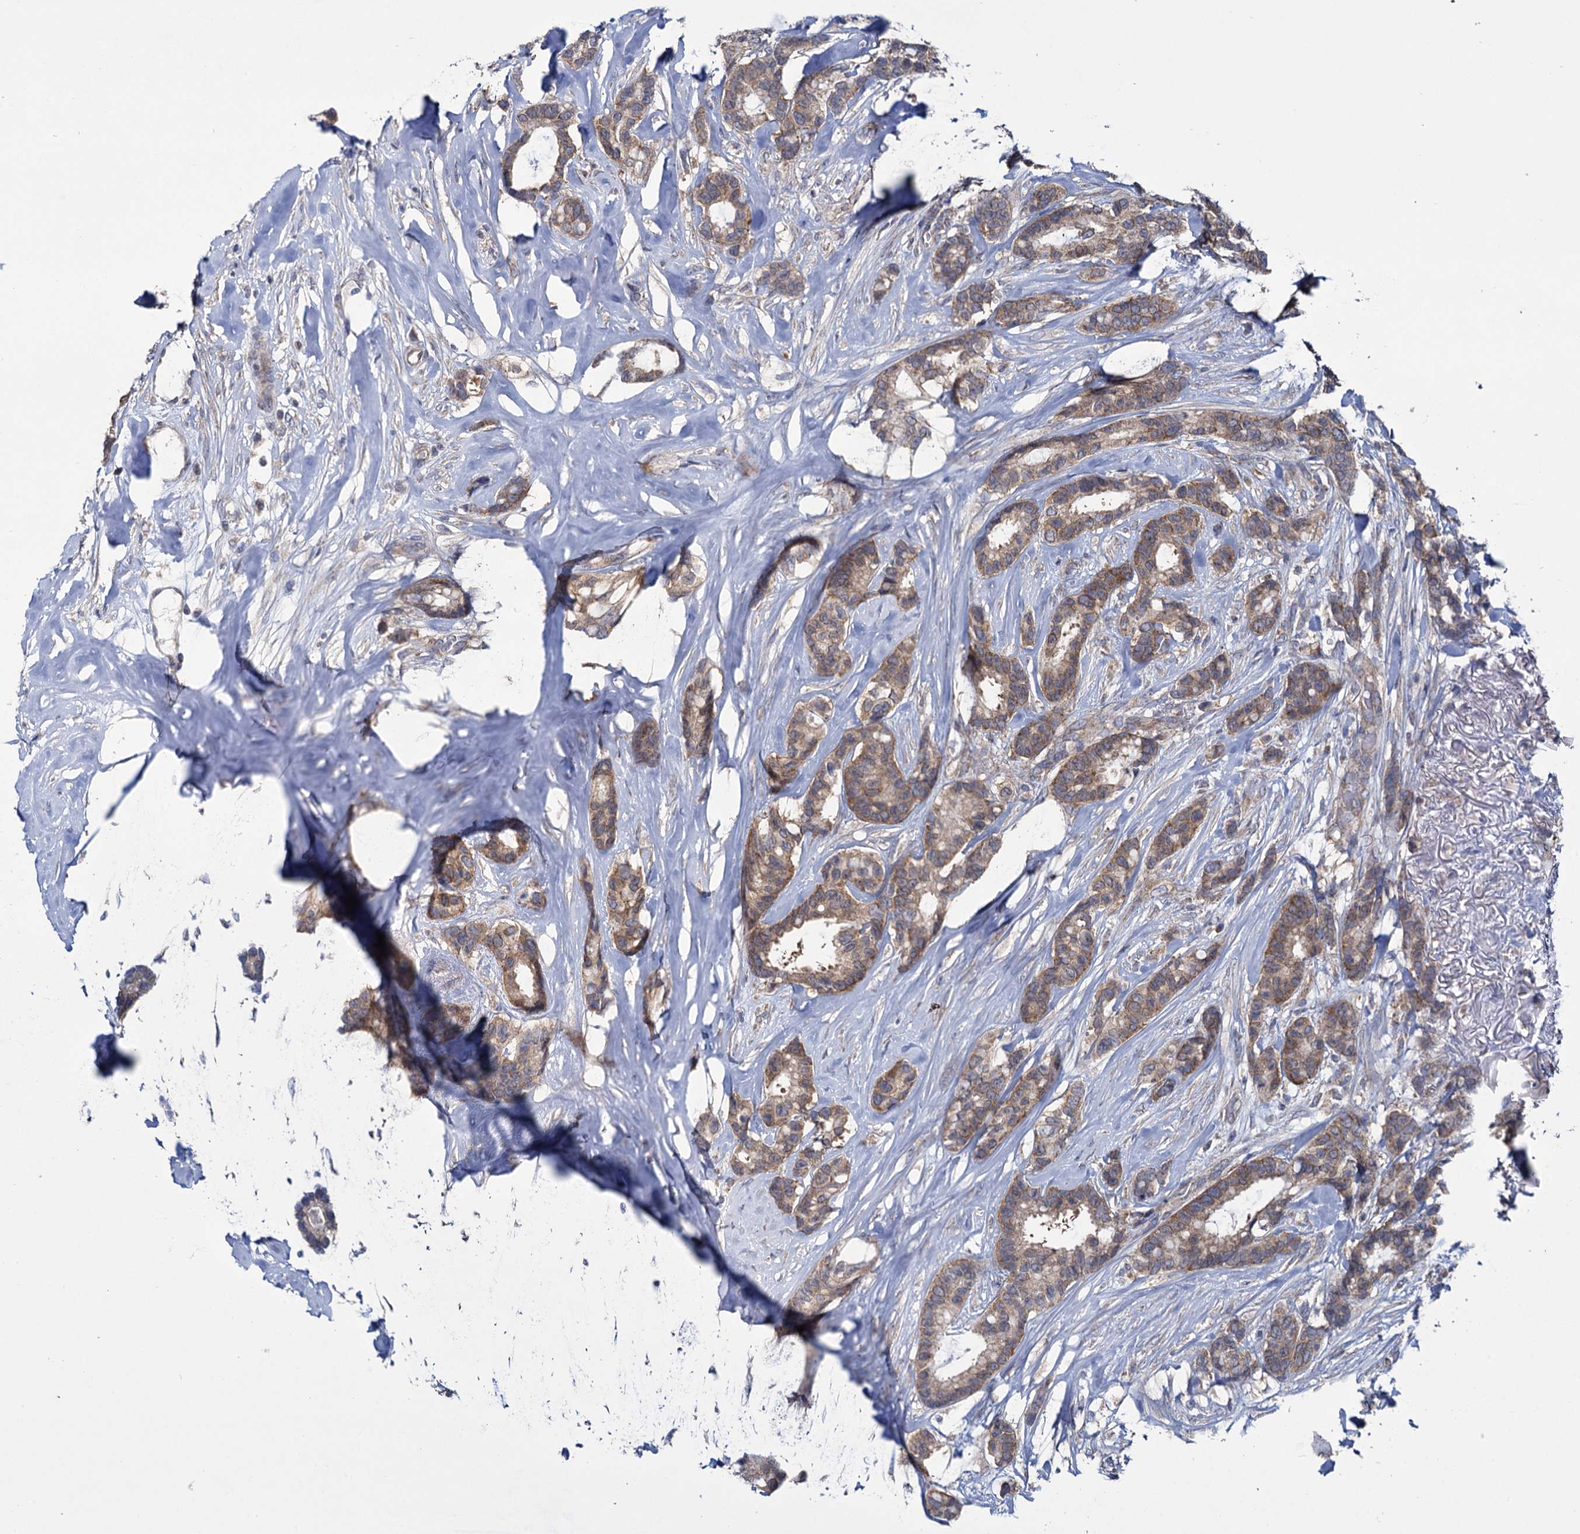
{"staining": {"intensity": "moderate", "quantity": ">75%", "location": "cytoplasmic/membranous"}, "tissue": "breast cancer", "cell_type": "Tumor cells", "image_type": "cancer", "snomed": [{"axis": "morphology", "description": "Duct carcinoma"}, {"axis": "topography", "description": "Breast"}], "caption": "A micrograph showing moderate cytoplasmic/membranous positivity in approximately >75% of tumor cells in breast invasive ductal carcinoma, as visualized by brown immunohistochemical staining.", "gene": "GSTM2", "patient": {"sex": "female", "age": 87}}